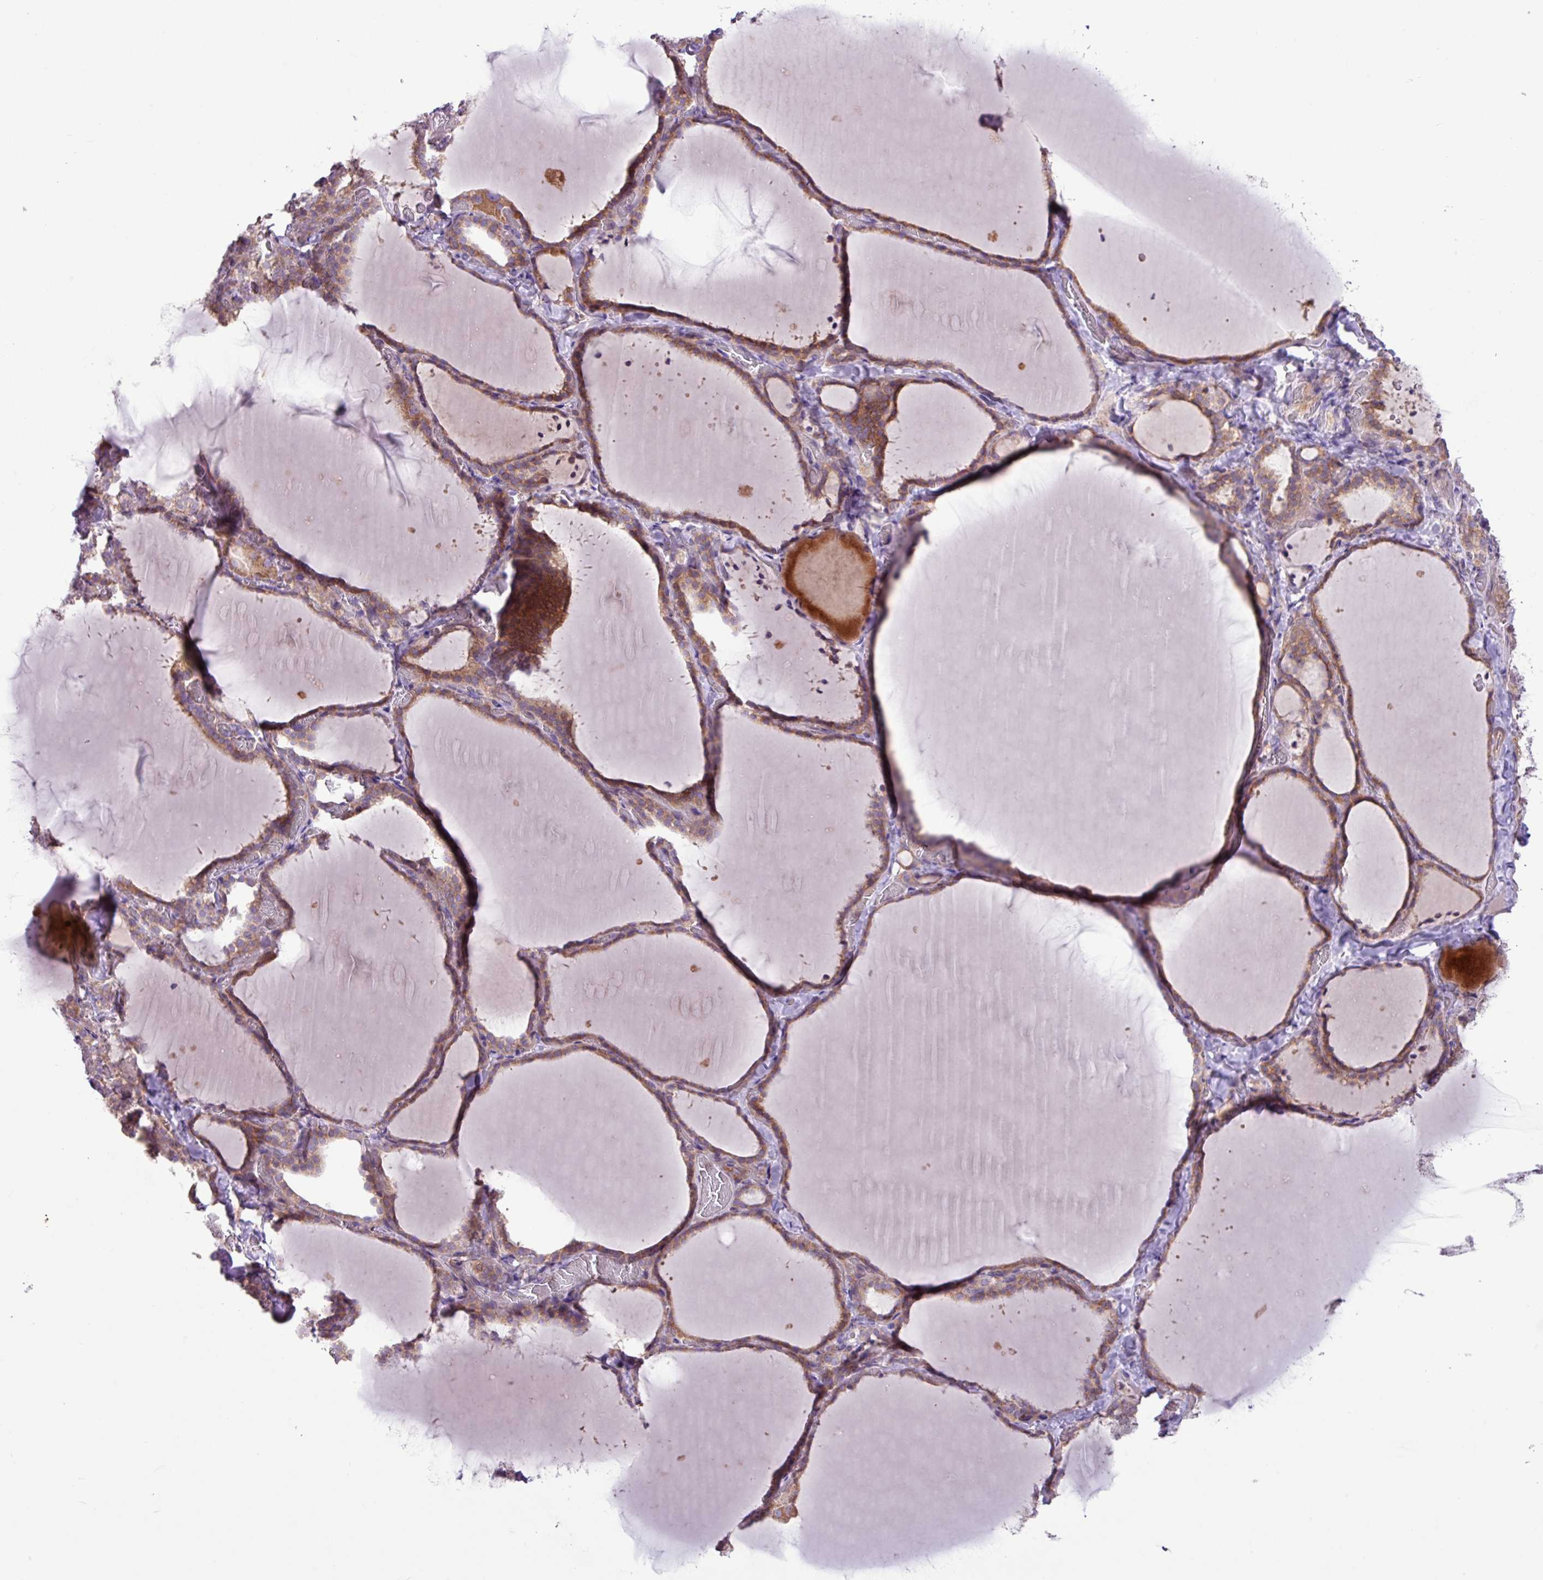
{"staining": {"intensity": "moderate", "quantity": ">75%", "location": "cytoplasmic/membranous"}, "tissue": "thyroid gland", "cell_type": "Glandular cells", "image_type": "normal", "snomed": [{"axis": "morphology", "description": "Normal tissue, NOS"}, {"axis": "topography", "description": "Thyroid gland"}], "caption": "This image exhibits immunohistochemistry staining of unremarkable thyroid gland, with medium moderate cytoplasmic/membranous positivity in approximately >75% of glandular cells.", "gene": "ARHGEF25", "patient": {"sex": "female", "age": 22}}